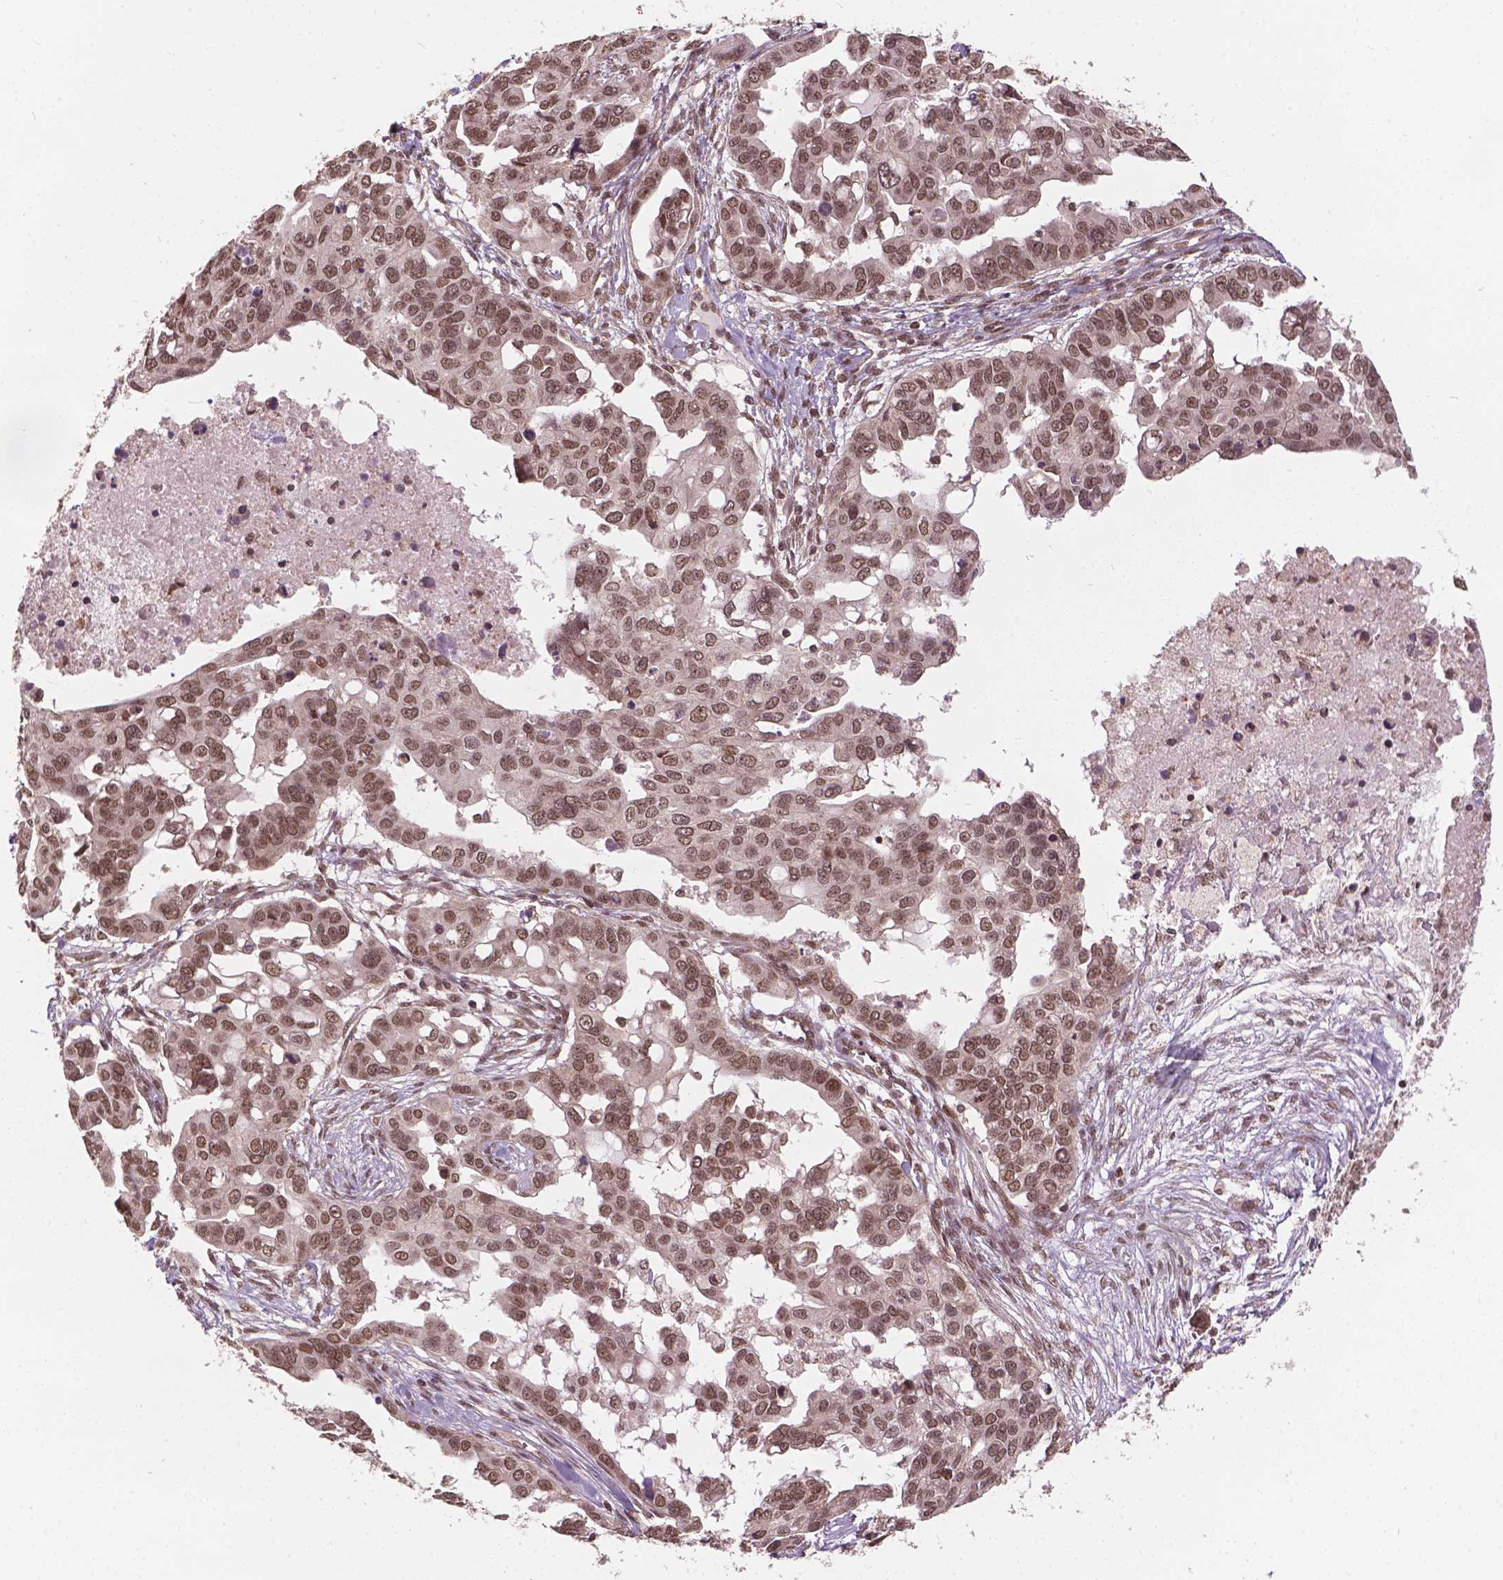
{"staining": {"intensity": "moderate", "quantity": ">75%", "location": "nuclear"}, "tissue": "ovarian cancer", "cell_type": "Tumor cells", "image_type": "cancer", "snomed": [{"axis": "morphology", "description": "Carcinoma, endometroid"}, {"axis": "topography", "description": "Ovary"}], "caption": "Ovarian cancer (endometroid carcinoma) stained with immunohistochemistry displays moderate nuclear positivity in about >75% of tumor cells. (DAB IHC with brightfield microscopy, high magnification).", "gene": "GPS2", "patient": {"sex": "female", "age": 78}}